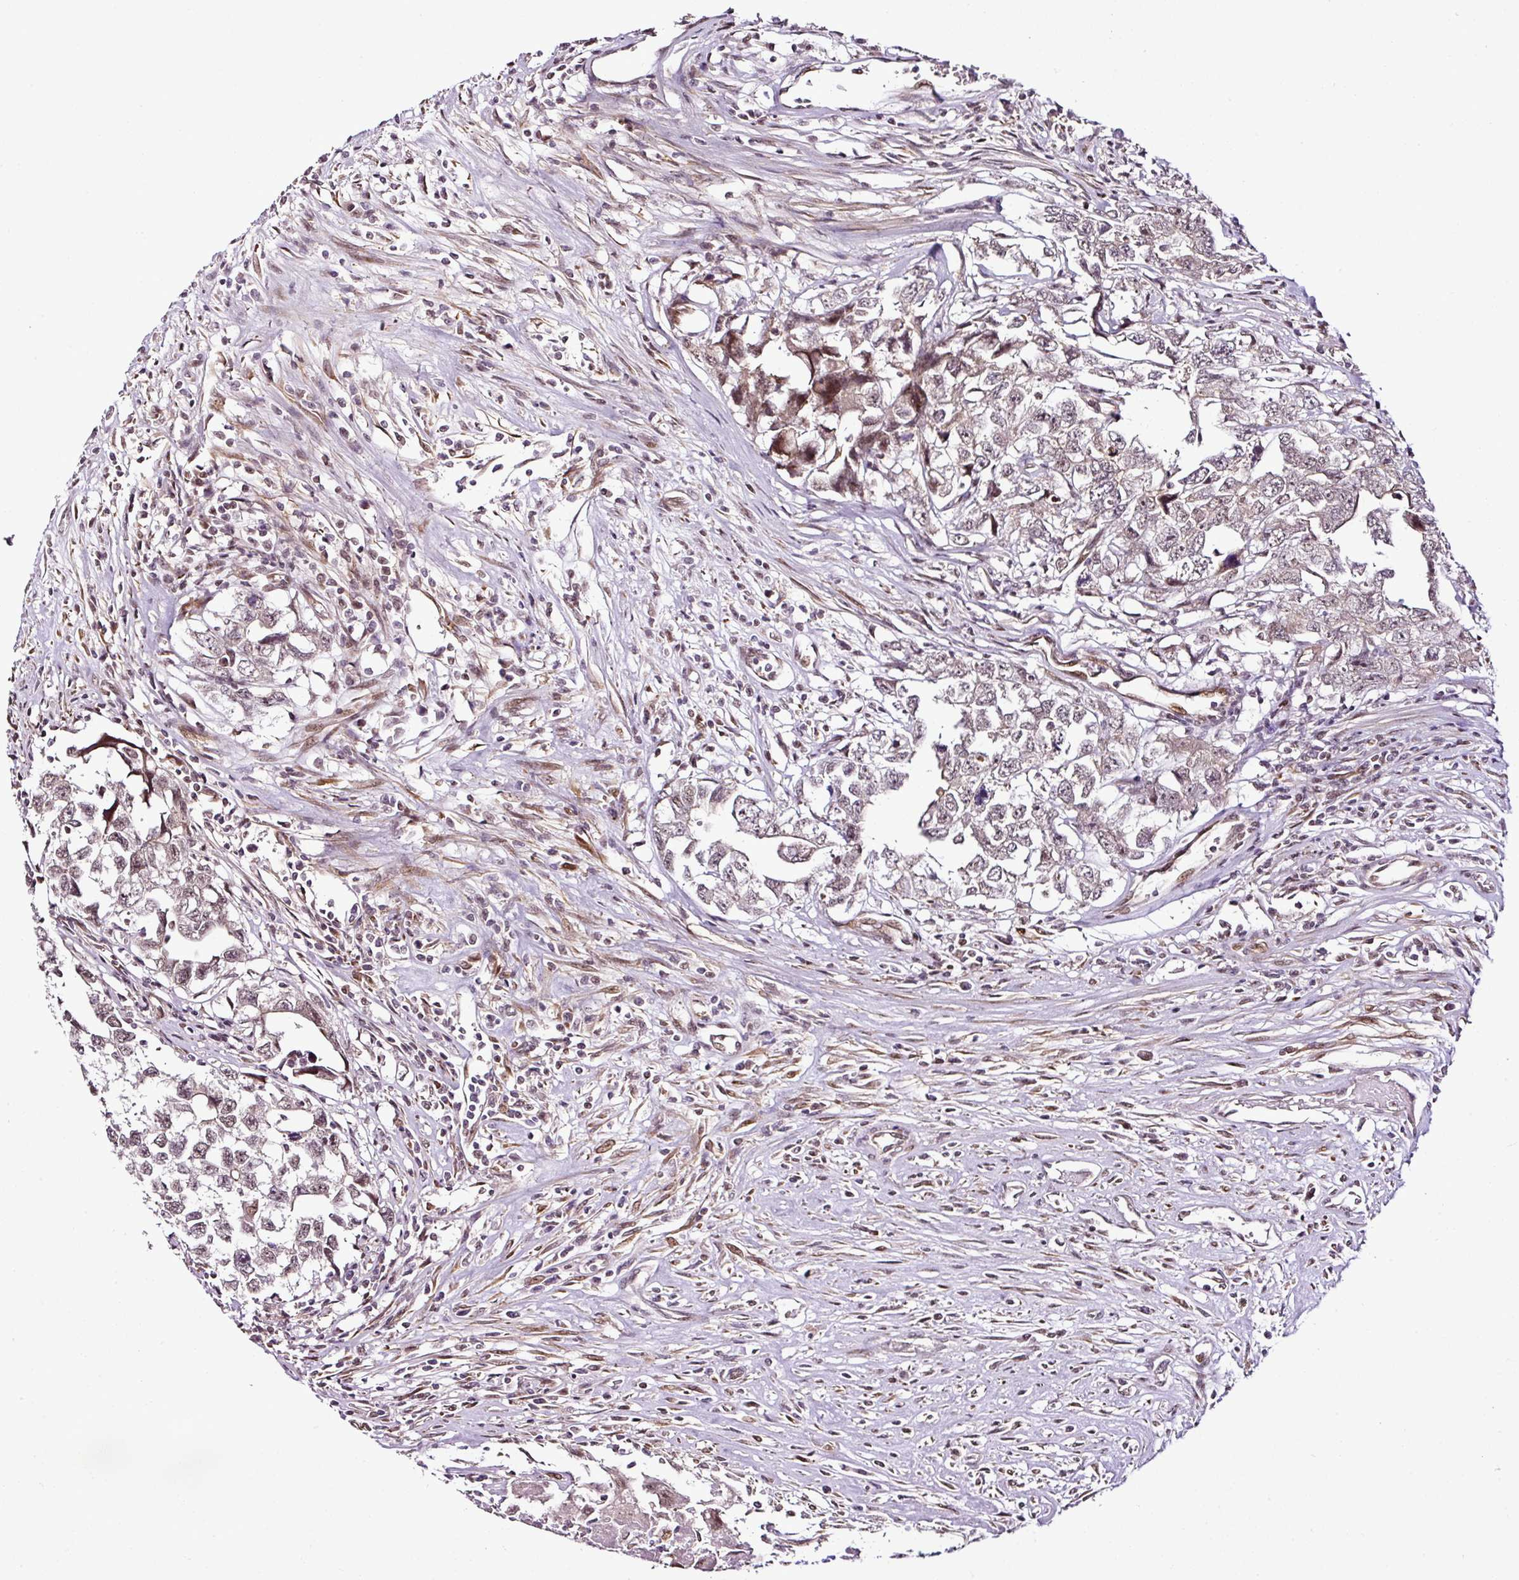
{"staining": {"intensity": "weak", "quantity": "<25%", "location": "nuclear"}, "tissue": "testis cancer", "cell_type": "Tumor cells", "image_type": "cancer", "snomed": [{"axis": "morphology", "description": "Carcinoma, Embryonal, NOS"}, {"axis": "topography", "description": "Testis"}], "caption": "Tumor cells show no significant protein expression in testis embryonal carcinoma. The staining was performed using DAB to visualize the protein expression in brown, while the nuclei were stained in blue with hematoxylin (Magnification: 20x).", "gene": "COPRS", "patient": {"sex": "male", "age": 22}}